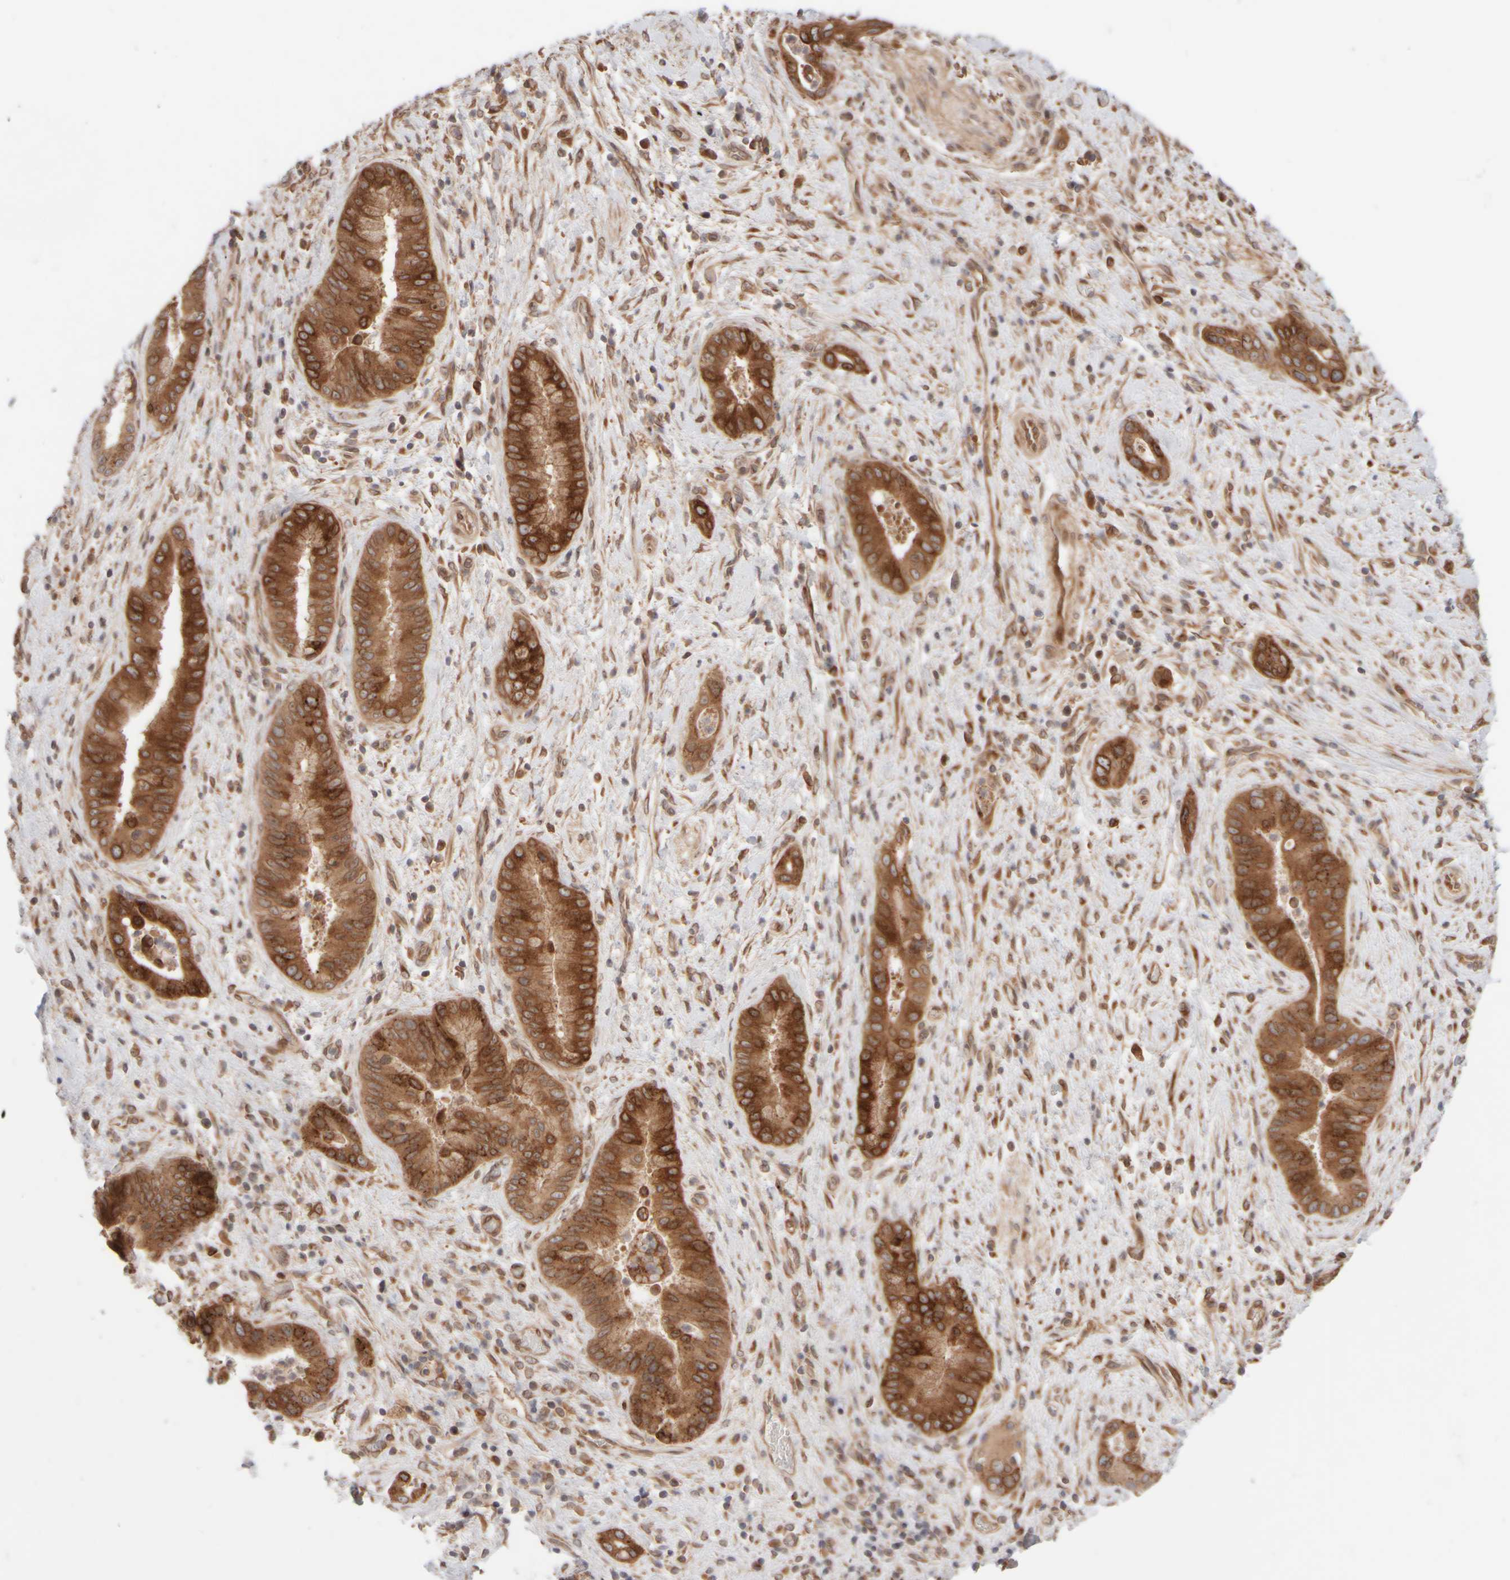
{"staining": {"intensity": "strong", "quantity": ">75%", "location": "cytoplasmic/membranous"}, "tissue": "liver cancer", "cell_type": "Tumor cells", "image_type": "cancer", "snomed": [{"axis": "morphology", "description": "Cholangiocarcinoma"}, {"axis": "topography", "description": "Liver"}], "caption": "Protein staining shows strong cytoplasmic/membranous staining in approximately >75% of tumor cells in liver cancer. (Brightfield microscopy of DAB IHC at high magnification).", "gene": "GCN1", "patient": {"sex": "female", "age": 54}}